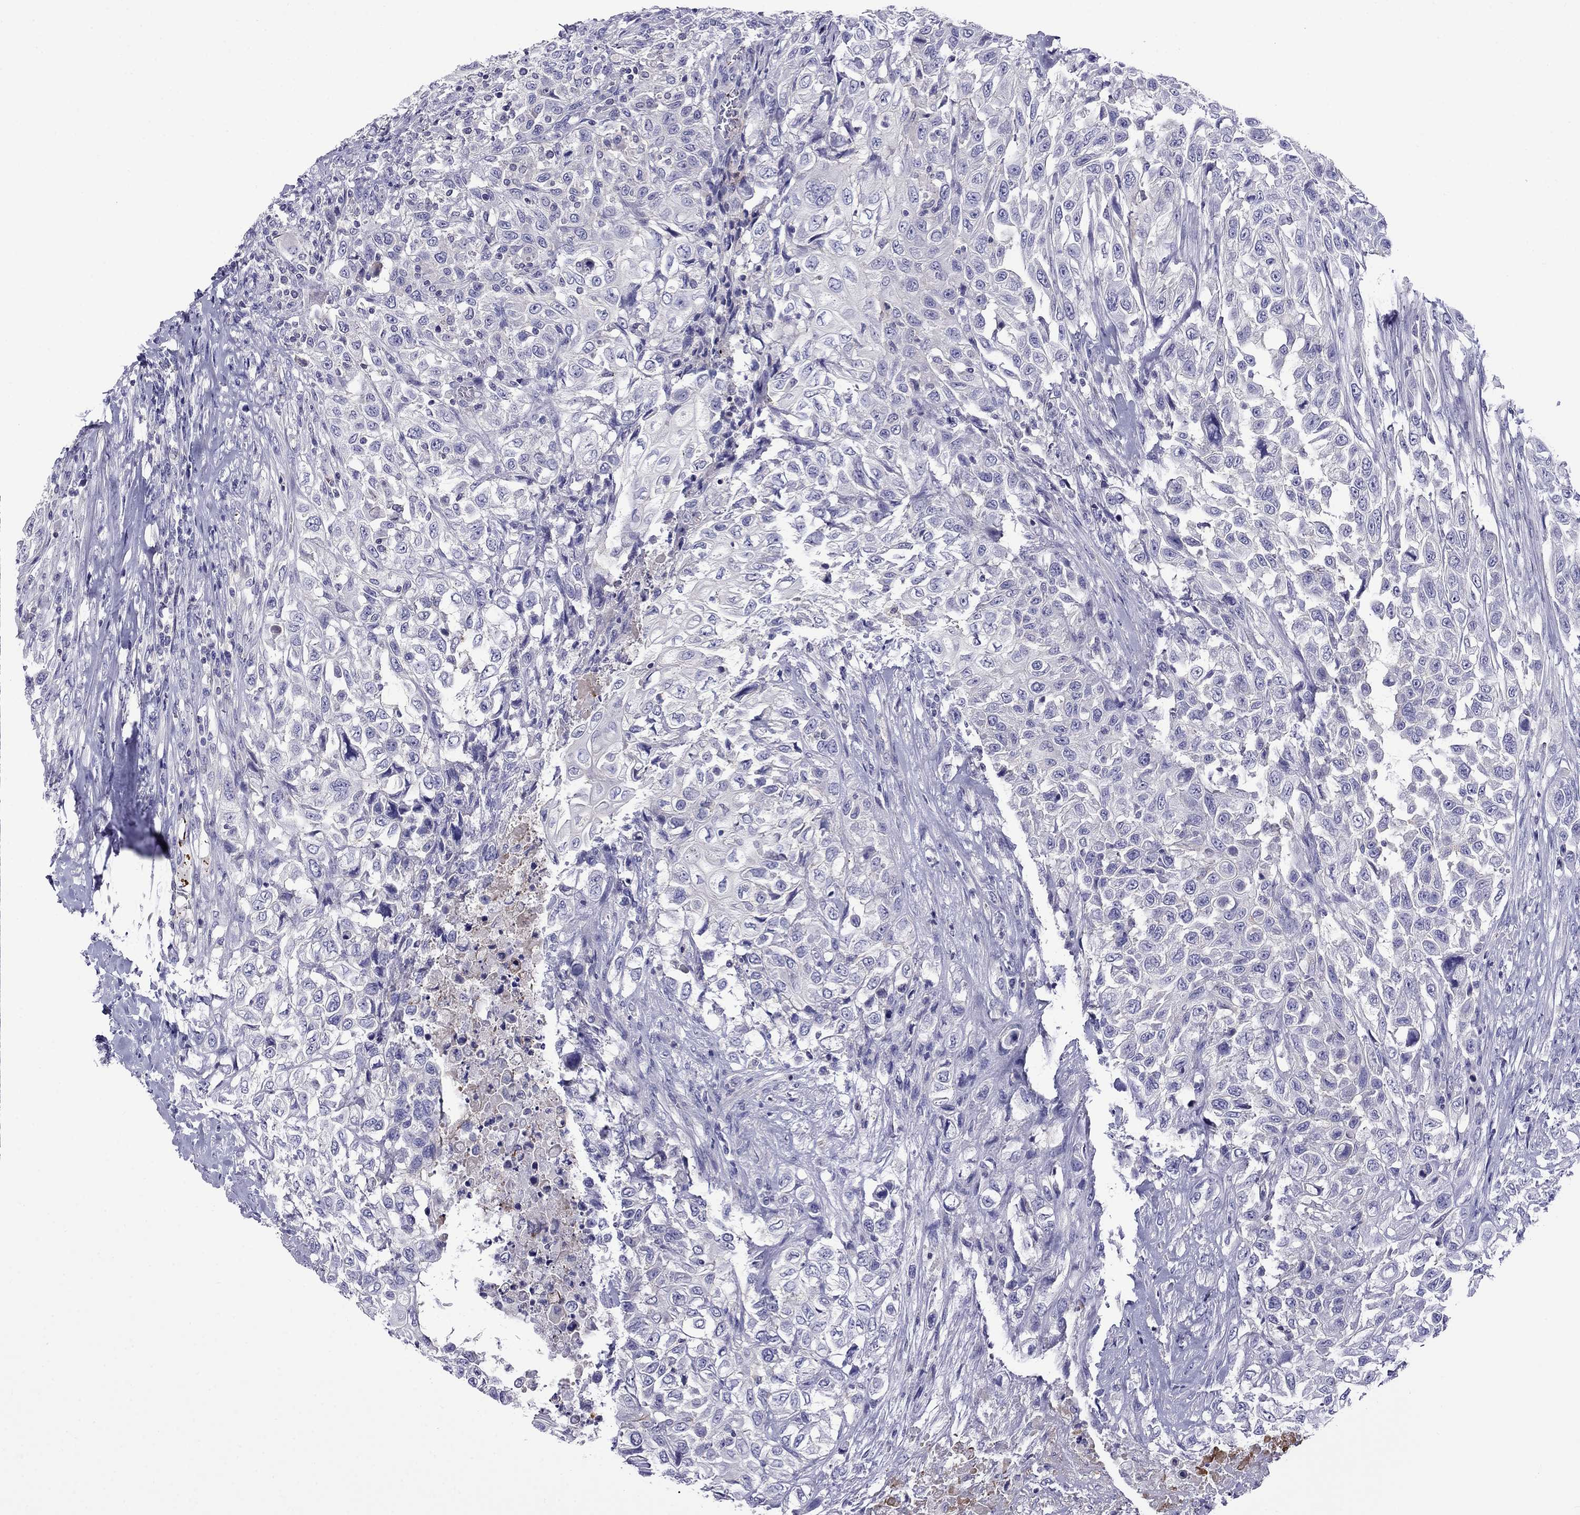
{"staining": {"intensity": "negative", "quantity": "none", "location": "none"}, "tissue": "urothelial cancer", "cell_type": "Tumor cells", "image_type": "cancer", "snomed": [{"axis": "morphology", "description": "Urothelial carcinoma, High grade"}, {"axis": "topography", "description": "Urinary bladder"}], "caption": "DAB immunohistochemical staining of urothelial cancer shows no significant expression in tumor cells.", "gene": "STAR", "patient": {"sex": "female", "age": 56}}